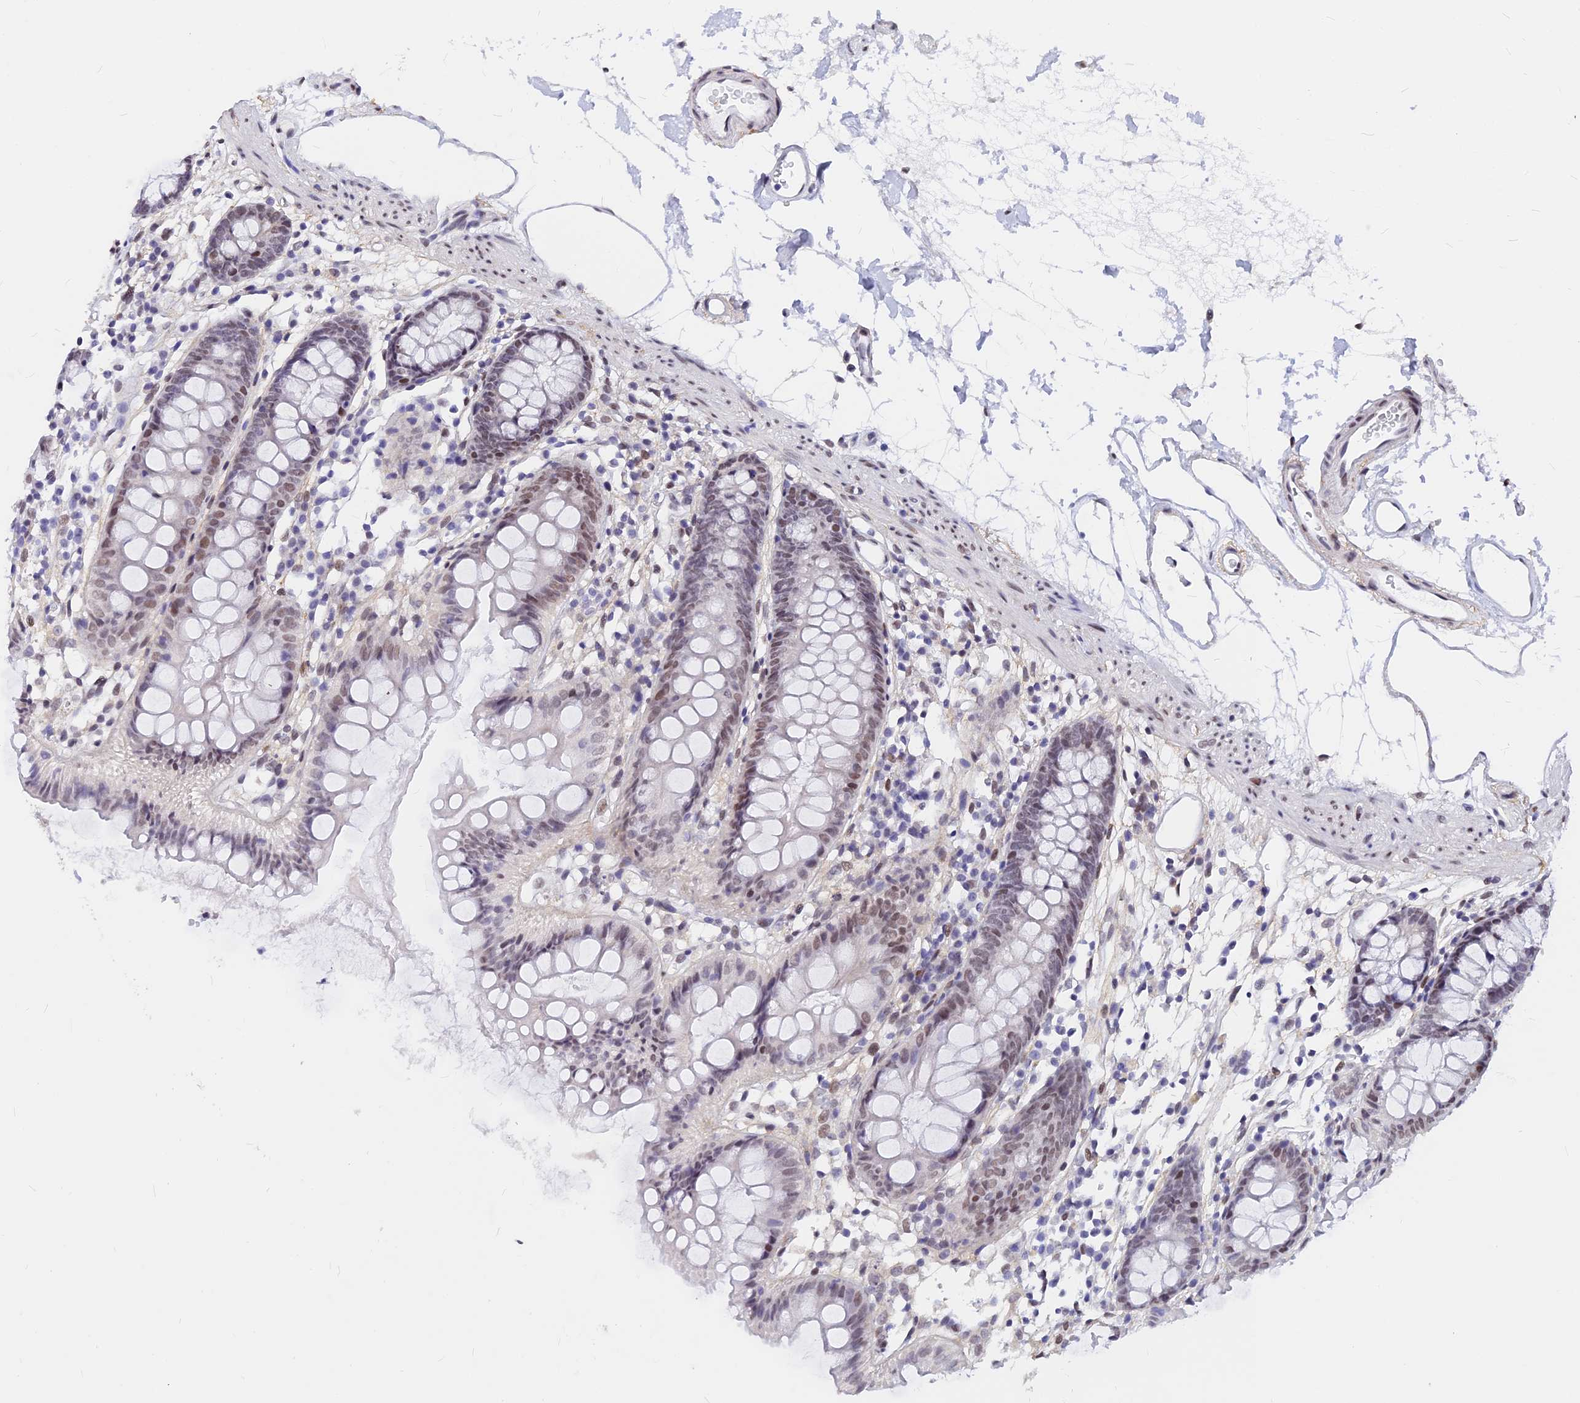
{"staining": {"intensity": "moderate", "quantity": ">75%", "location": "nuclear"}, "tissue": "colon", "cell_type": "Endothelial cells", "image_type": "normal", "snomed": [{"axis": "morphology", "description": "Normal tissue, NOS"}, {"axis": "topography", "description": "Colon"}], "caption": "Colon stained with immunohistochemistry (IHC) displays moderate nuclear expression in about >75% of endothelial cells.", "gene": "KCTD13", "patient": {"sex": "female", "age": 84}}